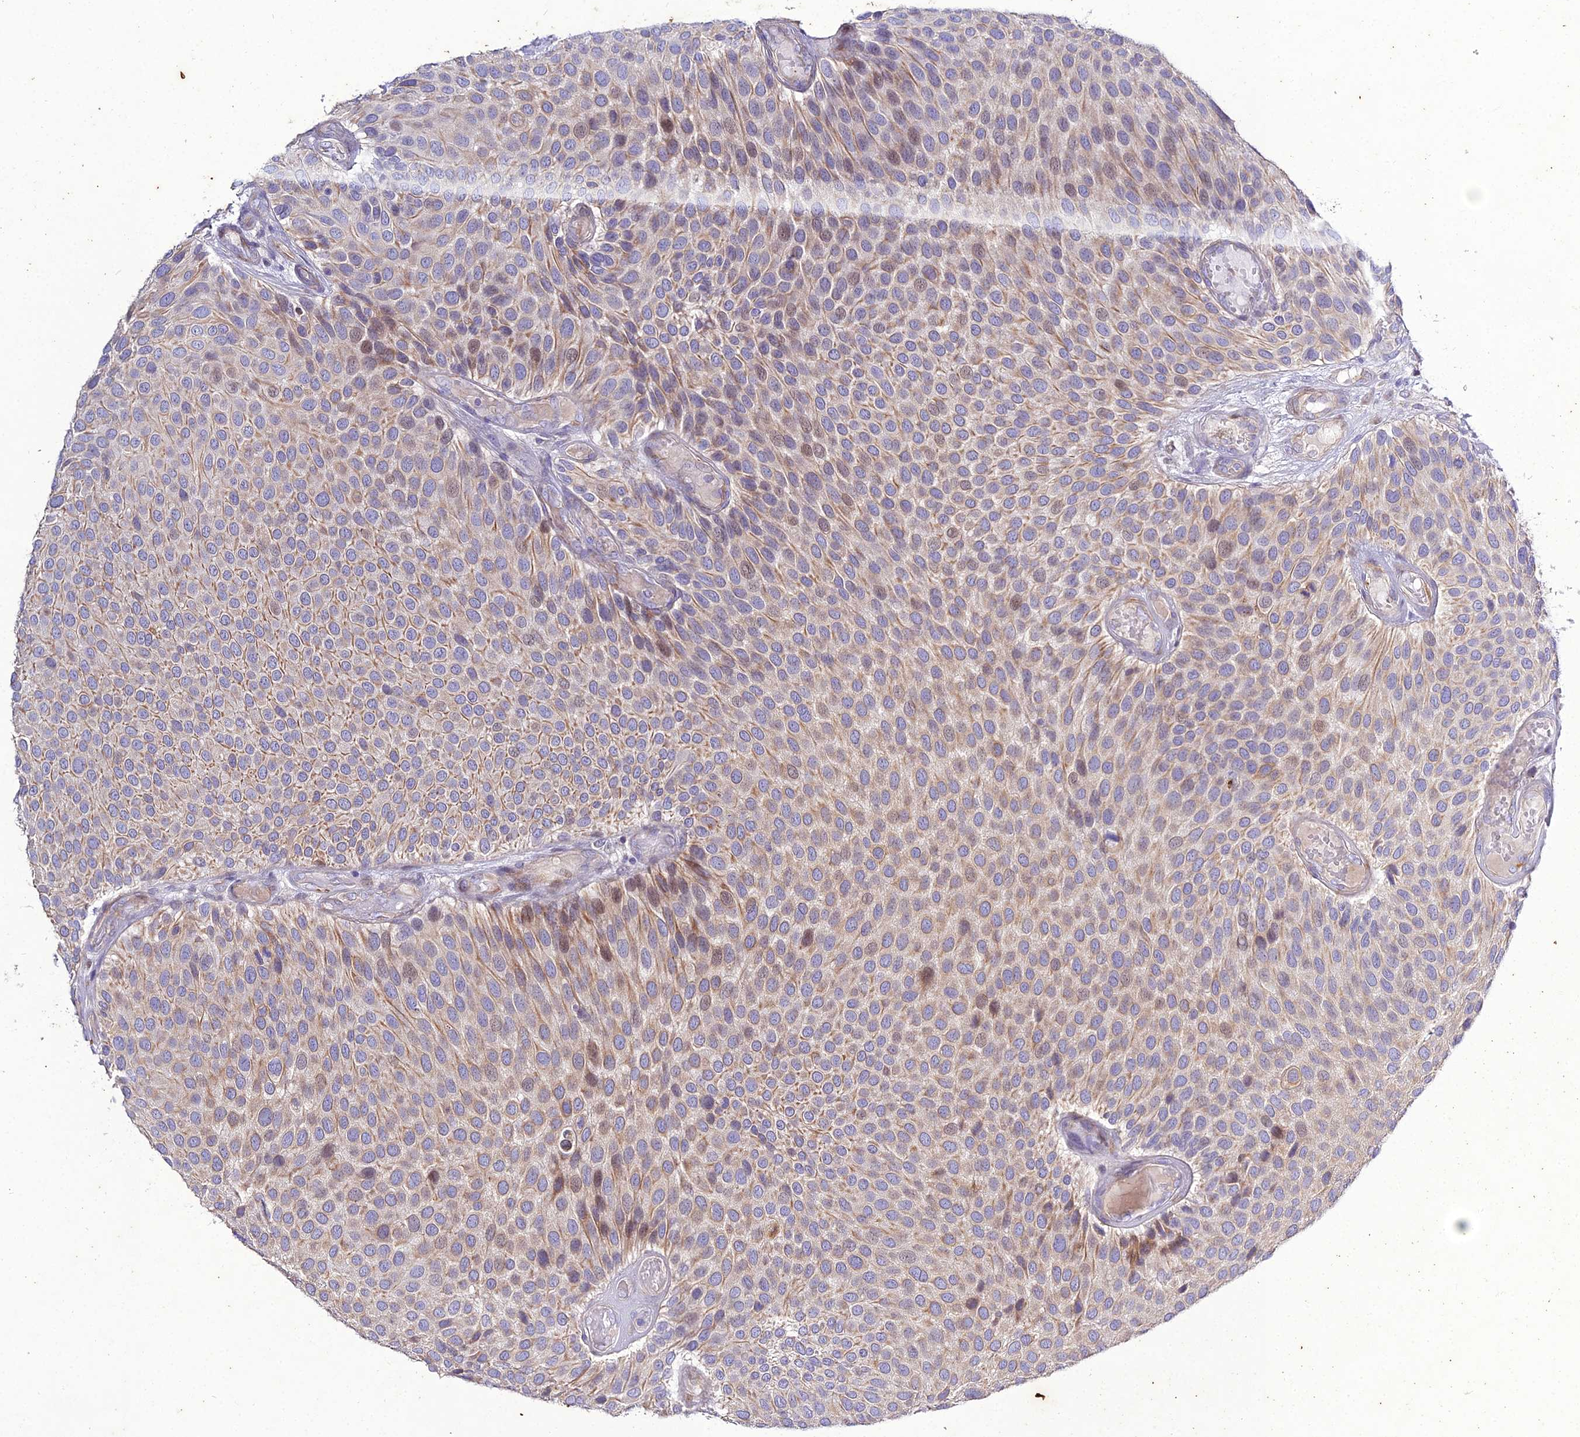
{"staining": {"intensity": "moderate", "quantity": "25%-75%", "location": "cytoplasmic/membranous,nuclear"}, "tissue": "urothelial cancer", "cell_type": "Tumor cells", "image_type": "cancer", "snomed": [{"axis": "morphology", "description": "Urothelial carcinoma, Low grade"}, {"axis": "topography", "description": "Urinary bladder"}], "caption": "Immunohistochemical staining of low-grade urothelial carcinoma exhibits medium levels of moderate cytoplasmic/membranous and nuclear protein positivity in approximately 25%-75% of tumor cells.", "gene": "ARL6IP1", "patient": {"sex": "male", "age": 89}}